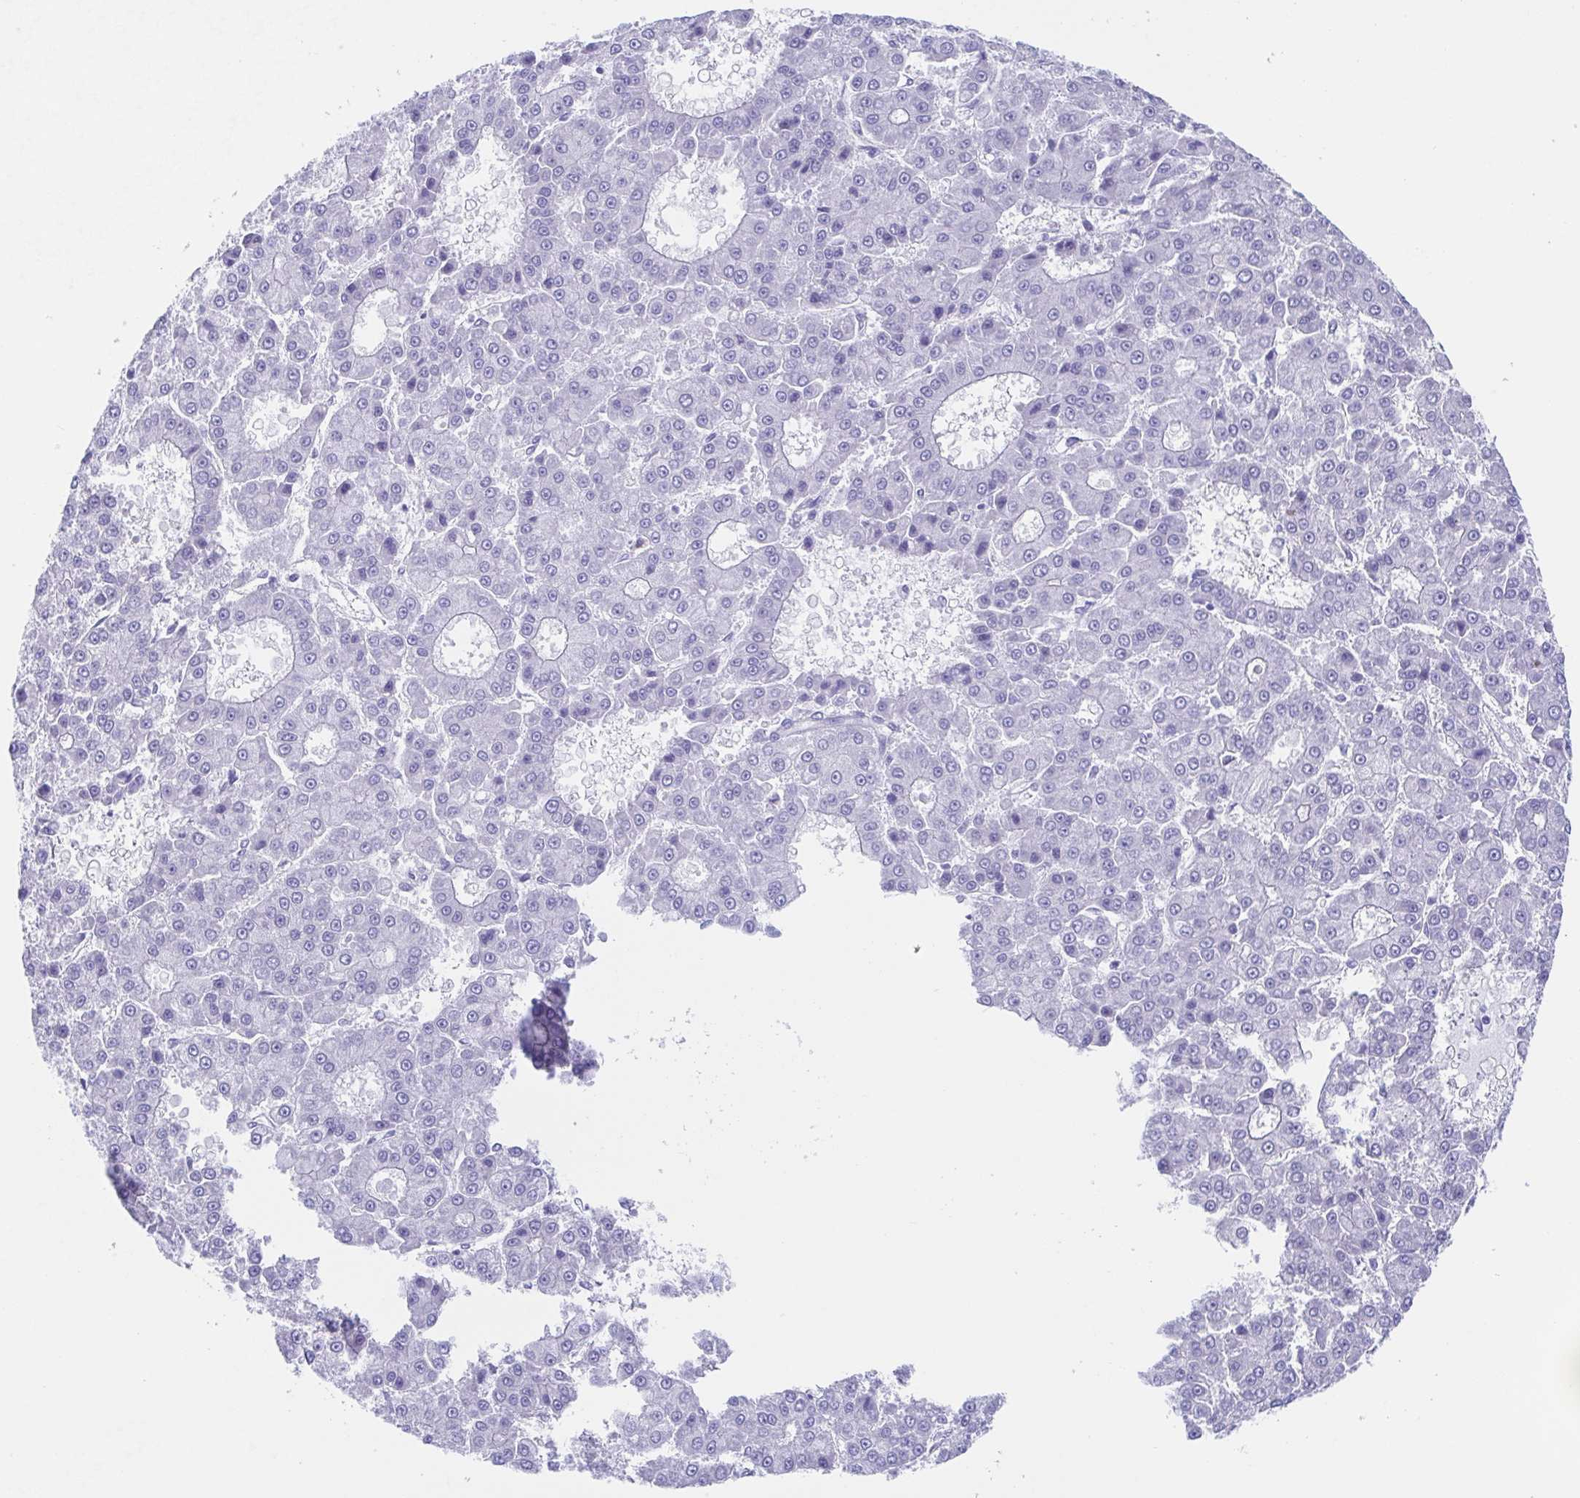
{"staining": {"intensity": "negative", "quantity": "none", "location": "none"}, "tissue": "liver cancer", "cell_type": "Tumor cells", "image_type": "cancer", "snomed": [{"axis": "morphology", "description": "Carcinoma, Hepatocellular, NOS"}, {"axis": "topography", "description": "Liver"}], "caption": "Immunohistochemistry micrograph of neoplastic tissue: human liver cancer stained with DAB shows no significant protein positivity in tumor cells.", "gene": "TEX12", "patient": {"sex": "male", "age": 70}}